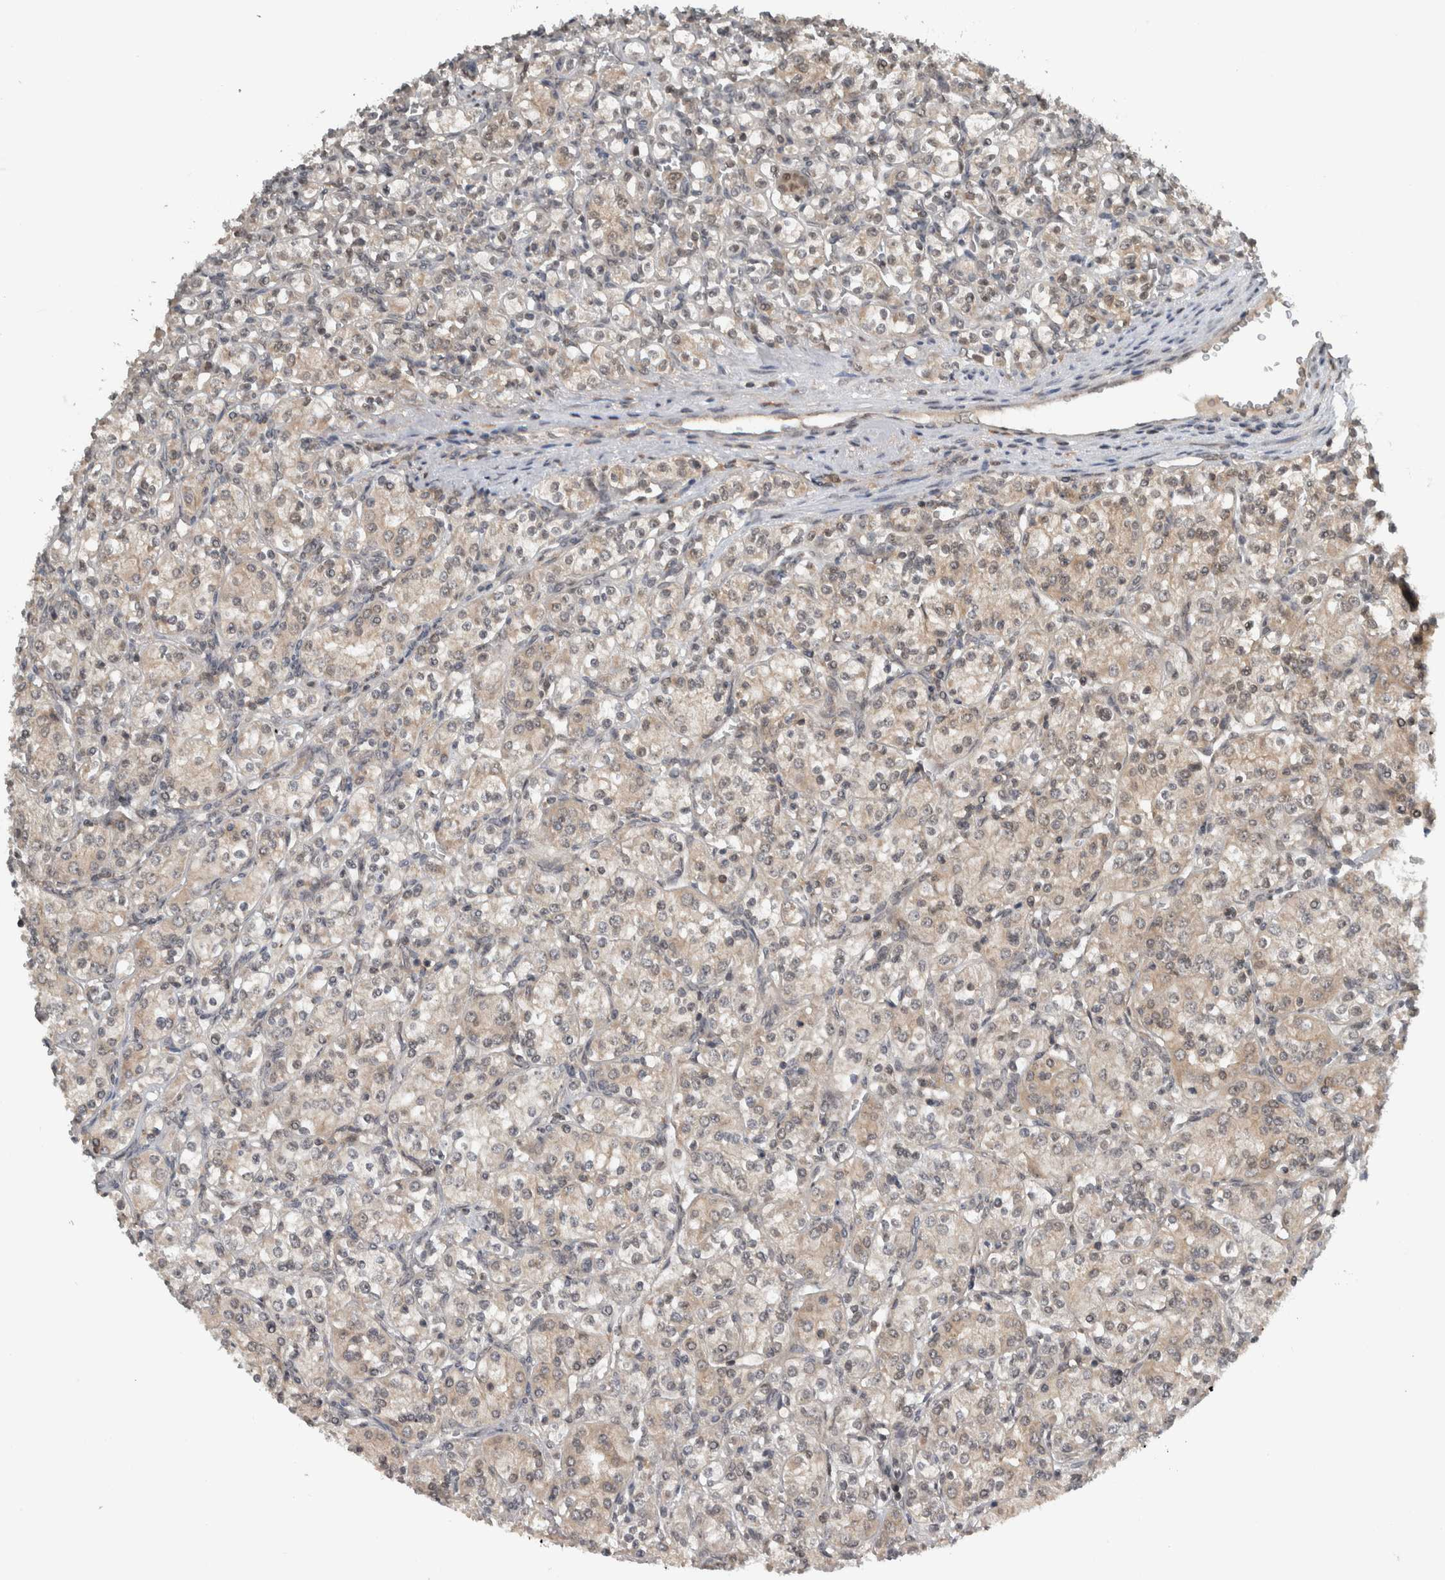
{"staining": {"intensity": "weak", "quantity": ">75%", "location": "cytoplasmic/membranous"}, "tissue": "renal cancer", "cell_type": "Tumor cells", "image_type": "cancer", "snomed": [{"axis": "morphology", "description": "Adenocarcinoma, NOS"}, {"axis": "topography", "description": "Kidney"}], "caption": "Adenocarcinoma (renal) stained for a protein (brown) displays weak cytoplasmic/membranous positive positivity in about >75% of tumor cells.", "gene": "SPAG7", "patient": {"sex": "male", "age": 77}}